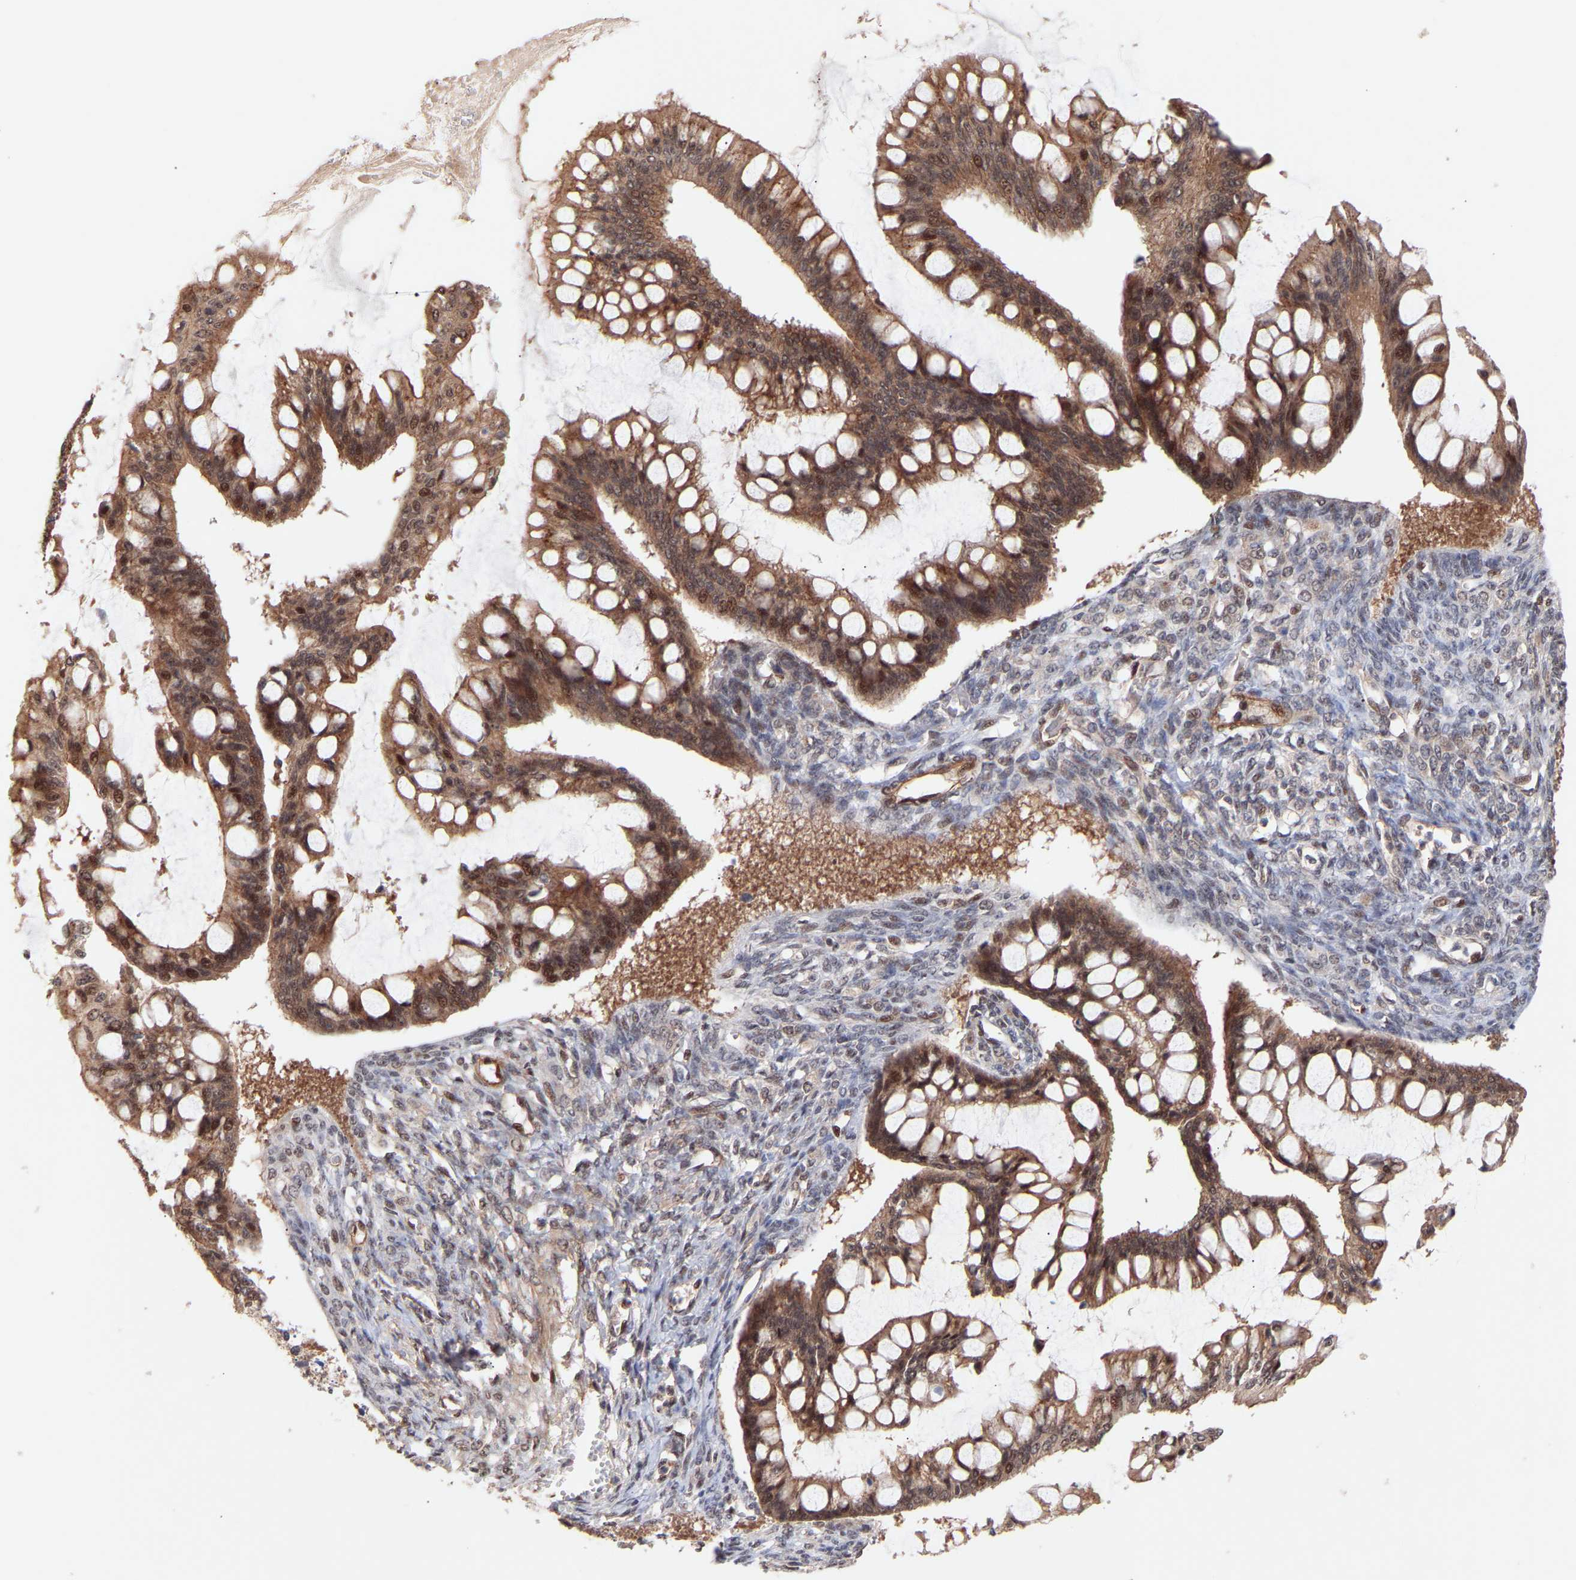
{"staining": {"intensity": "moderate", "quantity": ">75%", "location": "cytoplasmic/membranous,nuclear"}, "tissue": "ovarian cancer", "cell_type": "Tumor cells", "image_type": "cancer", "snomed": [{"axis": "morphology", "description": "Cystadenocarcinoma, mucinous, NOS"}, {"axis": "topography", "description": "Ovary"}], "caption": "This is an image of immunohistochemistry staining of ovarian cancer (mucinous cystadenocarcinoma), which shows moderate expression in the cytoplasmic/membranous and nuclear of tumor cells.", "gene": "PDLIM5", "patient": {"sex": "female", "age": 73}}